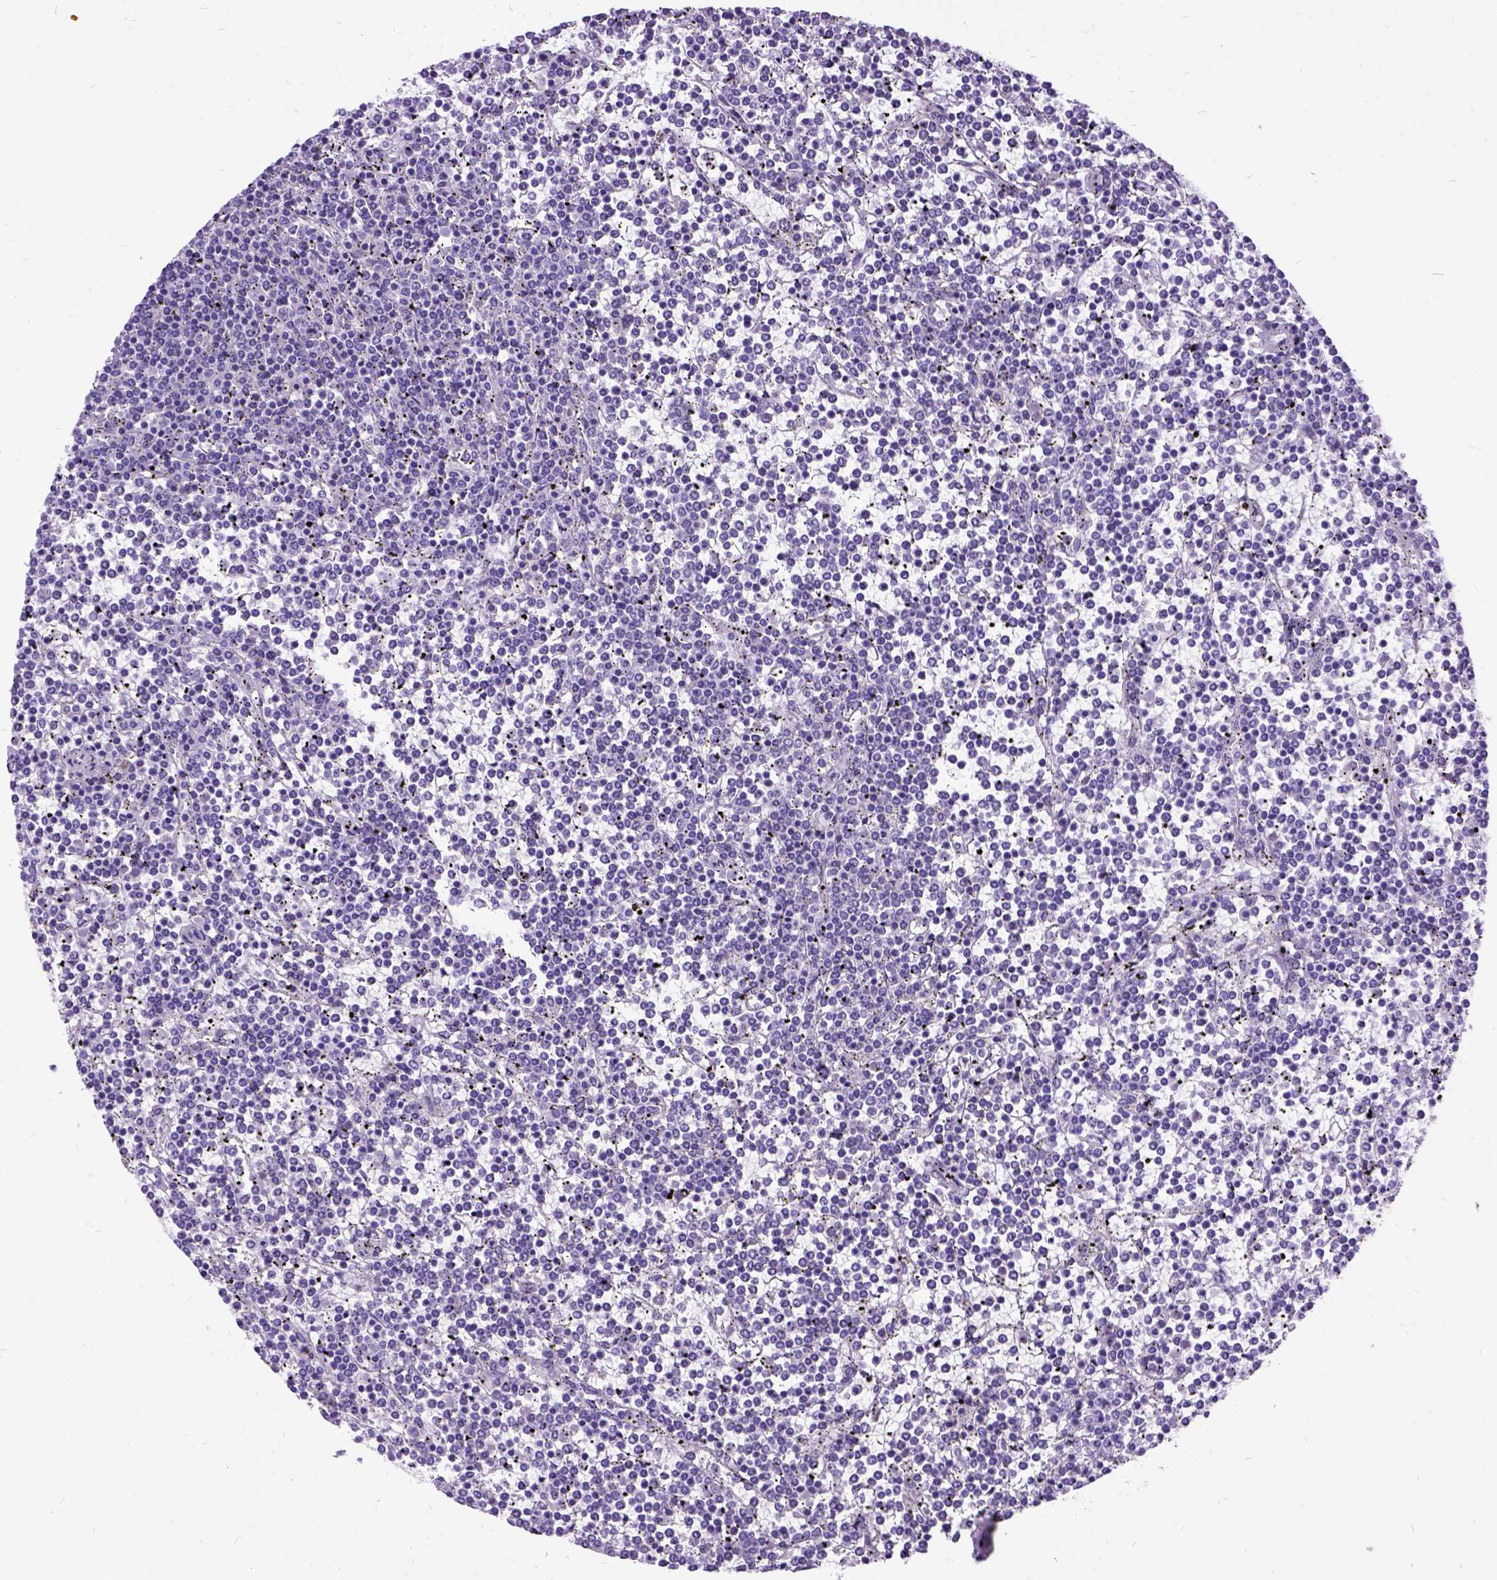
{"staining": {"intensity": "negative", "quantity": "none", "location": "none"}, "tissue": "lymphoma", "cell_type": "Tumor cells", "image_type": "cancer", "snomed": [{"axis": "morphology", "description": "Malignant lymphoma, non-Hodgkin's type, Low grade"}, {"axis": "topography", "description": "Spleen"}], "caption": "Immunohistochemistry of lymphoma shows no expression in tumor cells. (Stains: DAB (3,3'-diaminobenzidine) IHC with hematoxylin counter stain, Microscopy: brightfield microscopy at high magnification).", "gene": "CFAP54", "patient": {"sex": "female", "age": 19}}